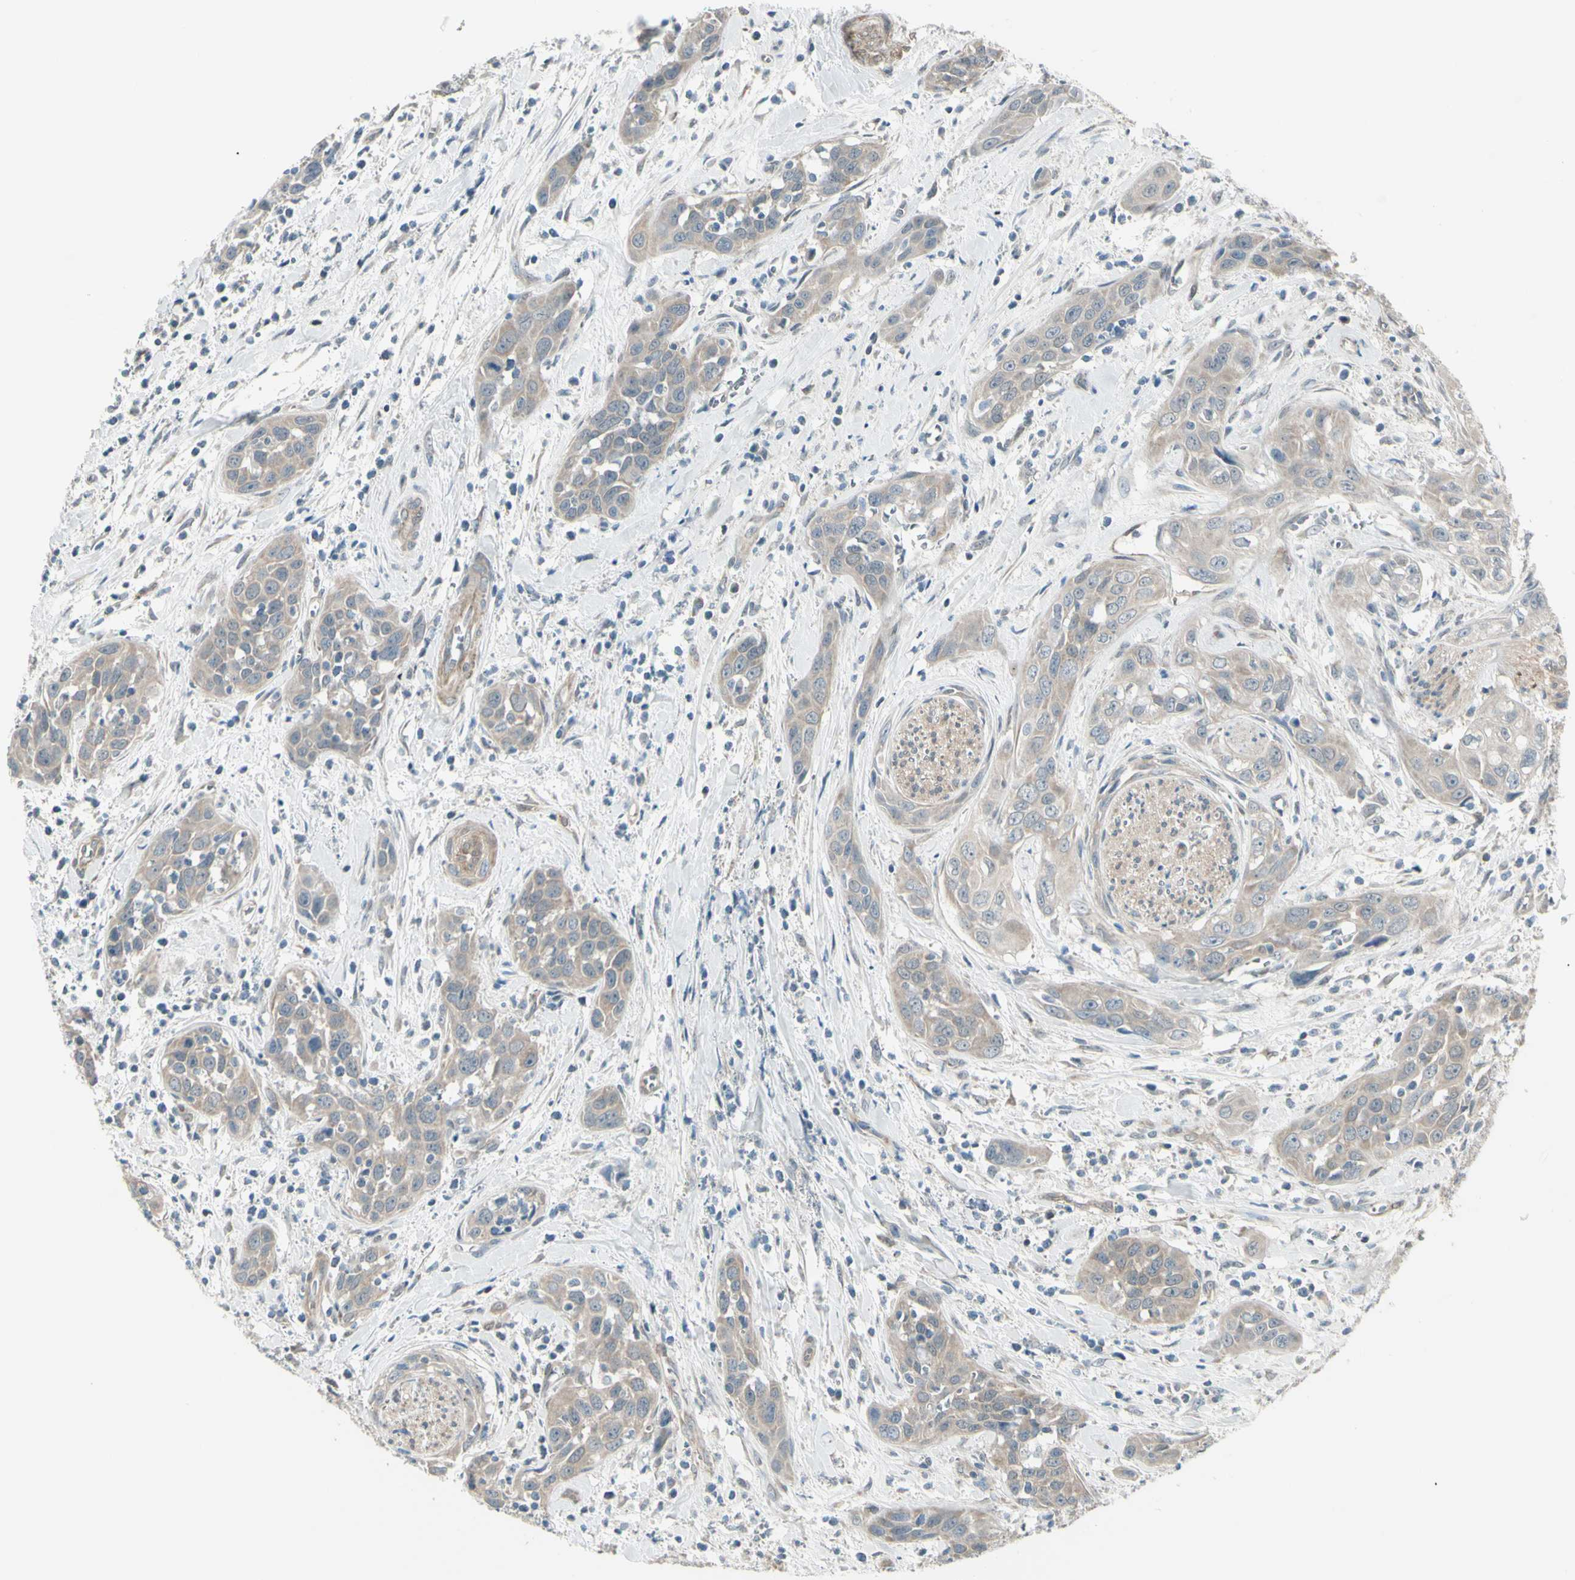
{"staining": {"intensity": "weak", "quantity": "25%-75%", "location": "cytoplasmic/membranous"}, "tissue": "head and neck cancer", "cell_type": "Tumor cells", "image_type": "cancer", "snomed": [{"axis": "morphology", "description": "Squamous cell carcinoma, NOS"}, {"axis": "topography", "description": "Oral tissue"}, {"axis": "topography", "description": "Head-Neck"}], "caption": "Protein expression analysis of head and neck cancer reveals weak cytoplasmic/membranous expression in about 25%-75% of tumor cells. (IHC, brightfield microscopy, high magnification).", "gene": "NAXD", "patient": {"sex": "female", "age": 50}}